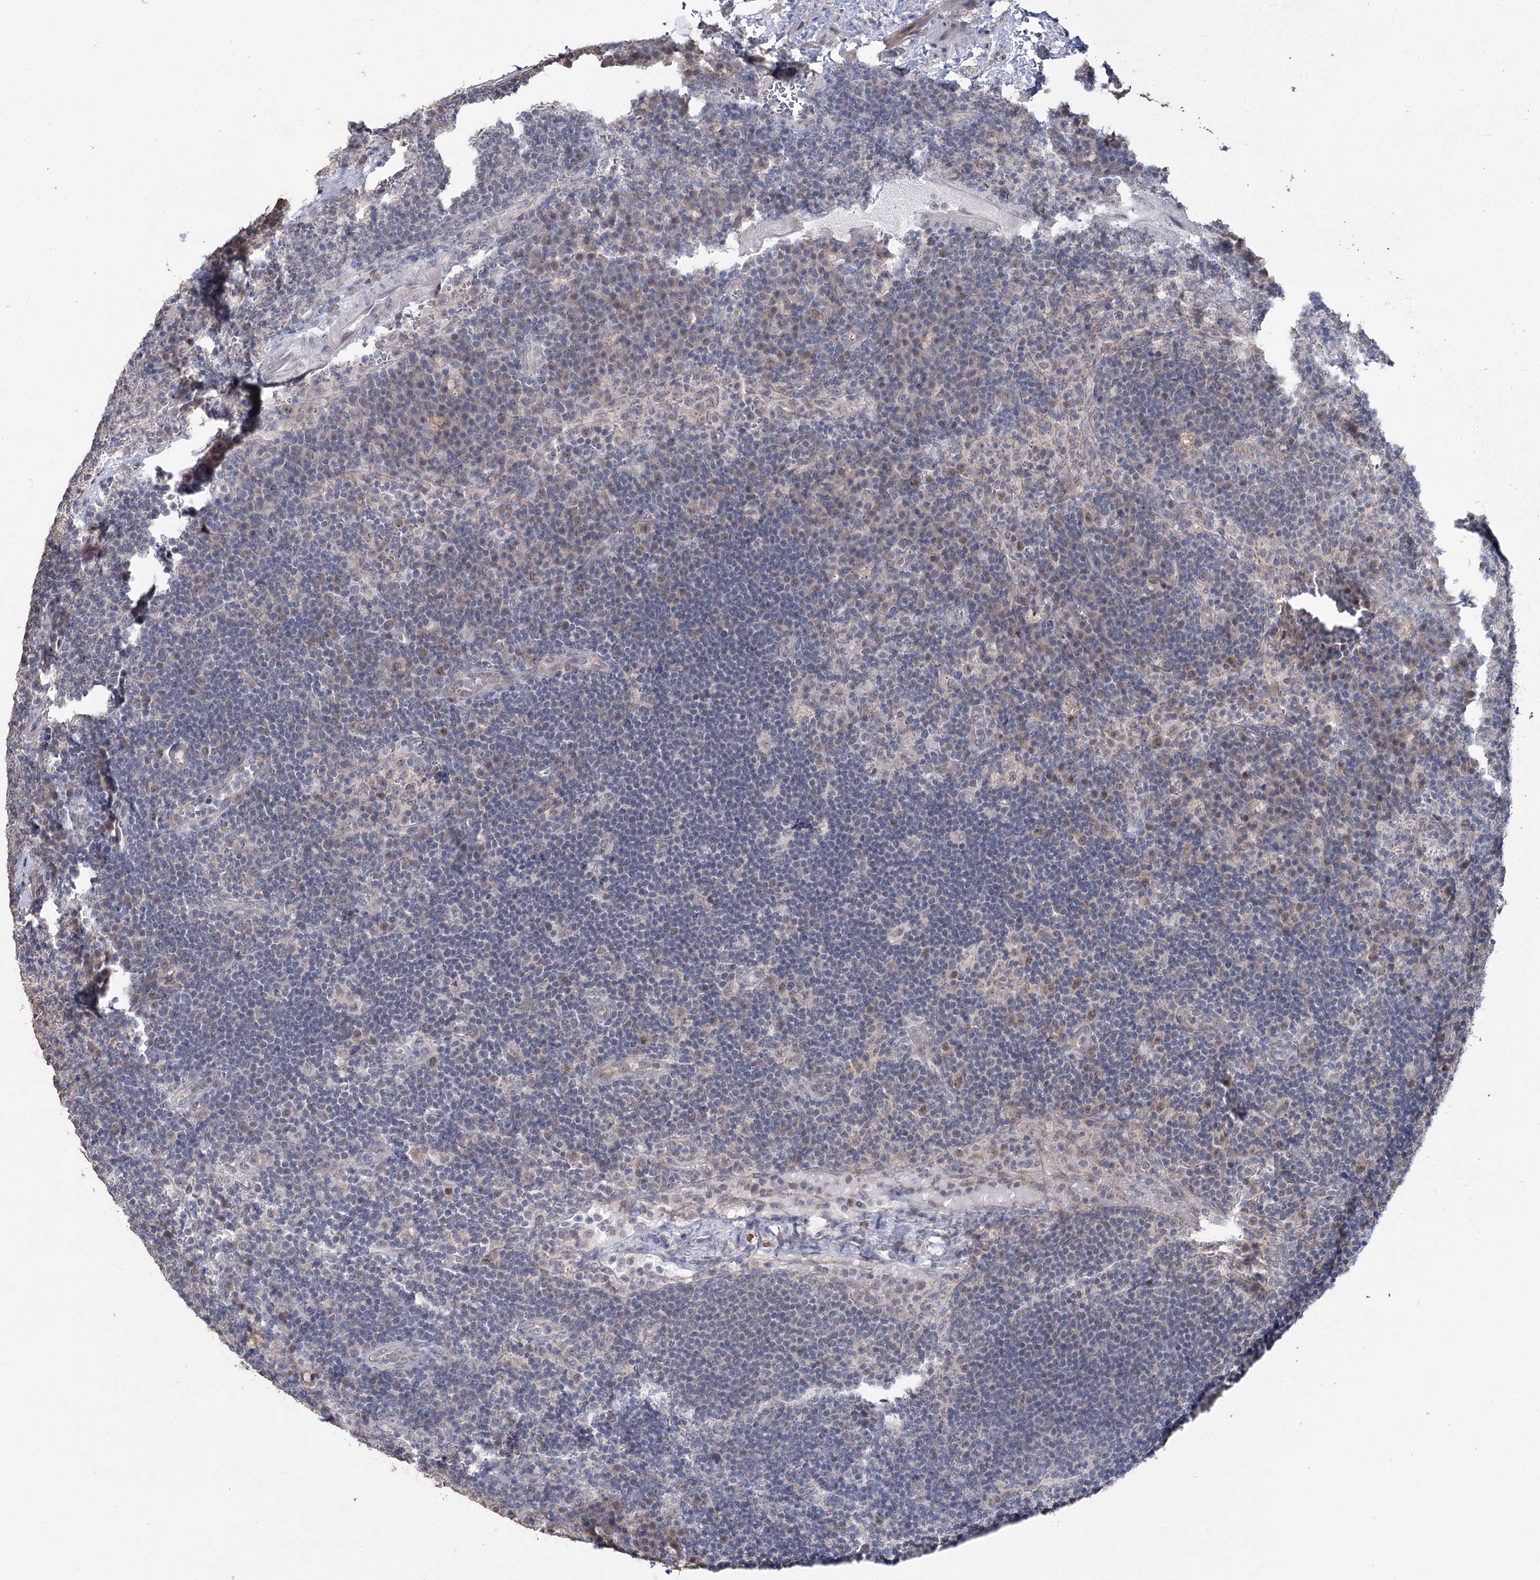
{"staining": {"intensity": "weak", "quantity": "<25%", "location": "cytoplasmic/membranous"}, "tissue": "lymph node", "cell_type": "Germinal center cells", "image_type": "normal", "snomed": [{"axis": "morphology", "description": "Normal tissue, NOS"}, {"axis": "topography", "description": "Lymph node"}], "caption": "A micrograph of lymph node stained for a protein displays no brown staining in germinal center cells. (DAB (3,3'-diaminobenzidine) IHC visualized using brightfield microscopy, high magnification).", "gene": "PHYHIPL", "patient": {"sex": "female", "age": 70}}